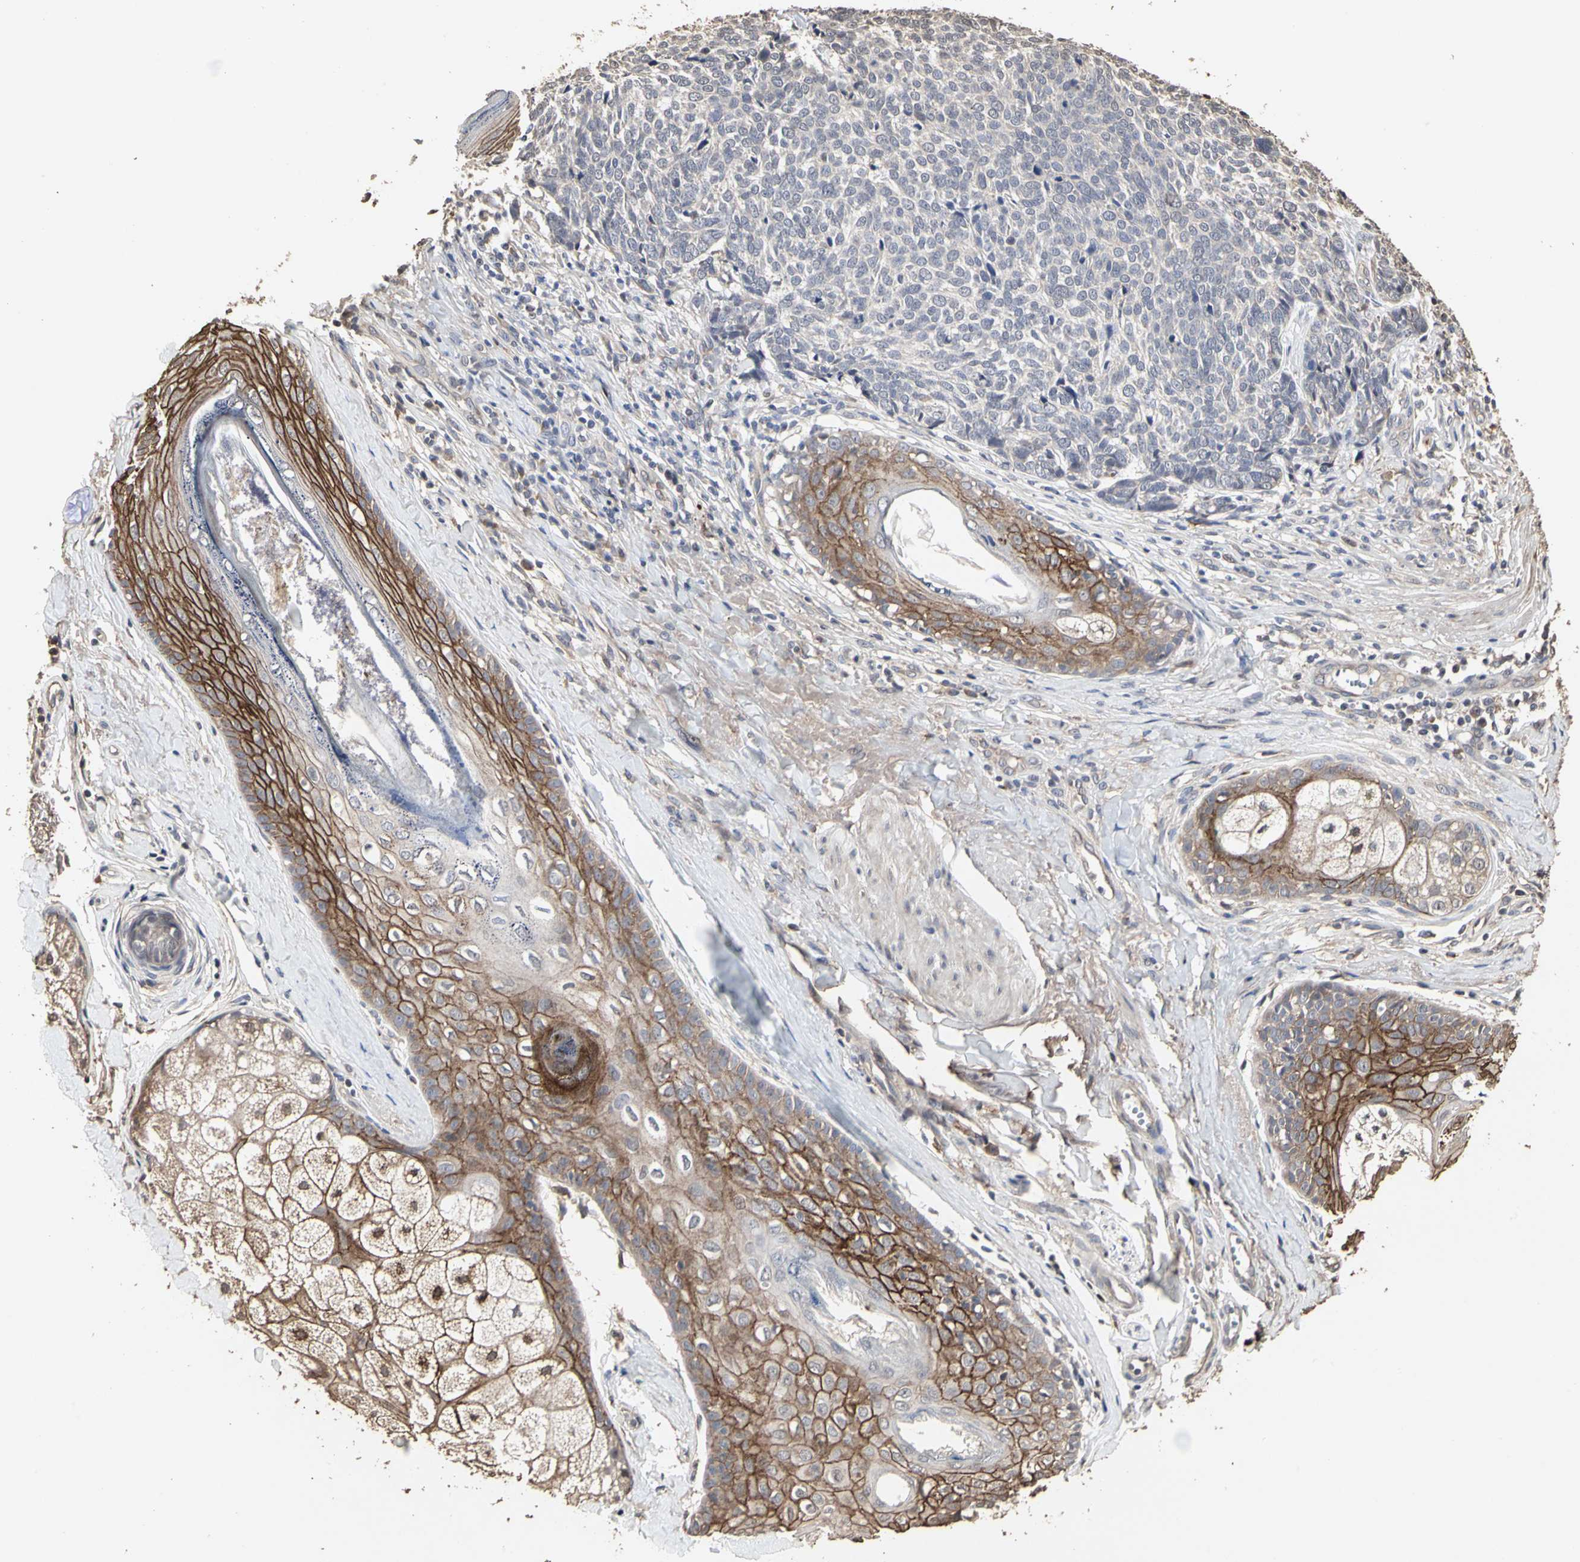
{"staining": {"intensity": "weak", "quantity": ">75%", "location": "cytoplasmic/membranous"}, "tissue": "skin cancer", "cell_type": "Tumor cells", "image_type": "cancer", "snomed": [{"axis": "morphology", "description": "Basal cell carcinoma"}, {"axis": "topography", "description": "Skin"}], "caption": "The histopathology image demonstrates immunohistochemical staining of skin cancer. There is weak cytoplasmic/membranous staining is seen in about >75% of tumor cells.", "gene": "TAOK1", "patient": {"sex": "male", "age": 84}}